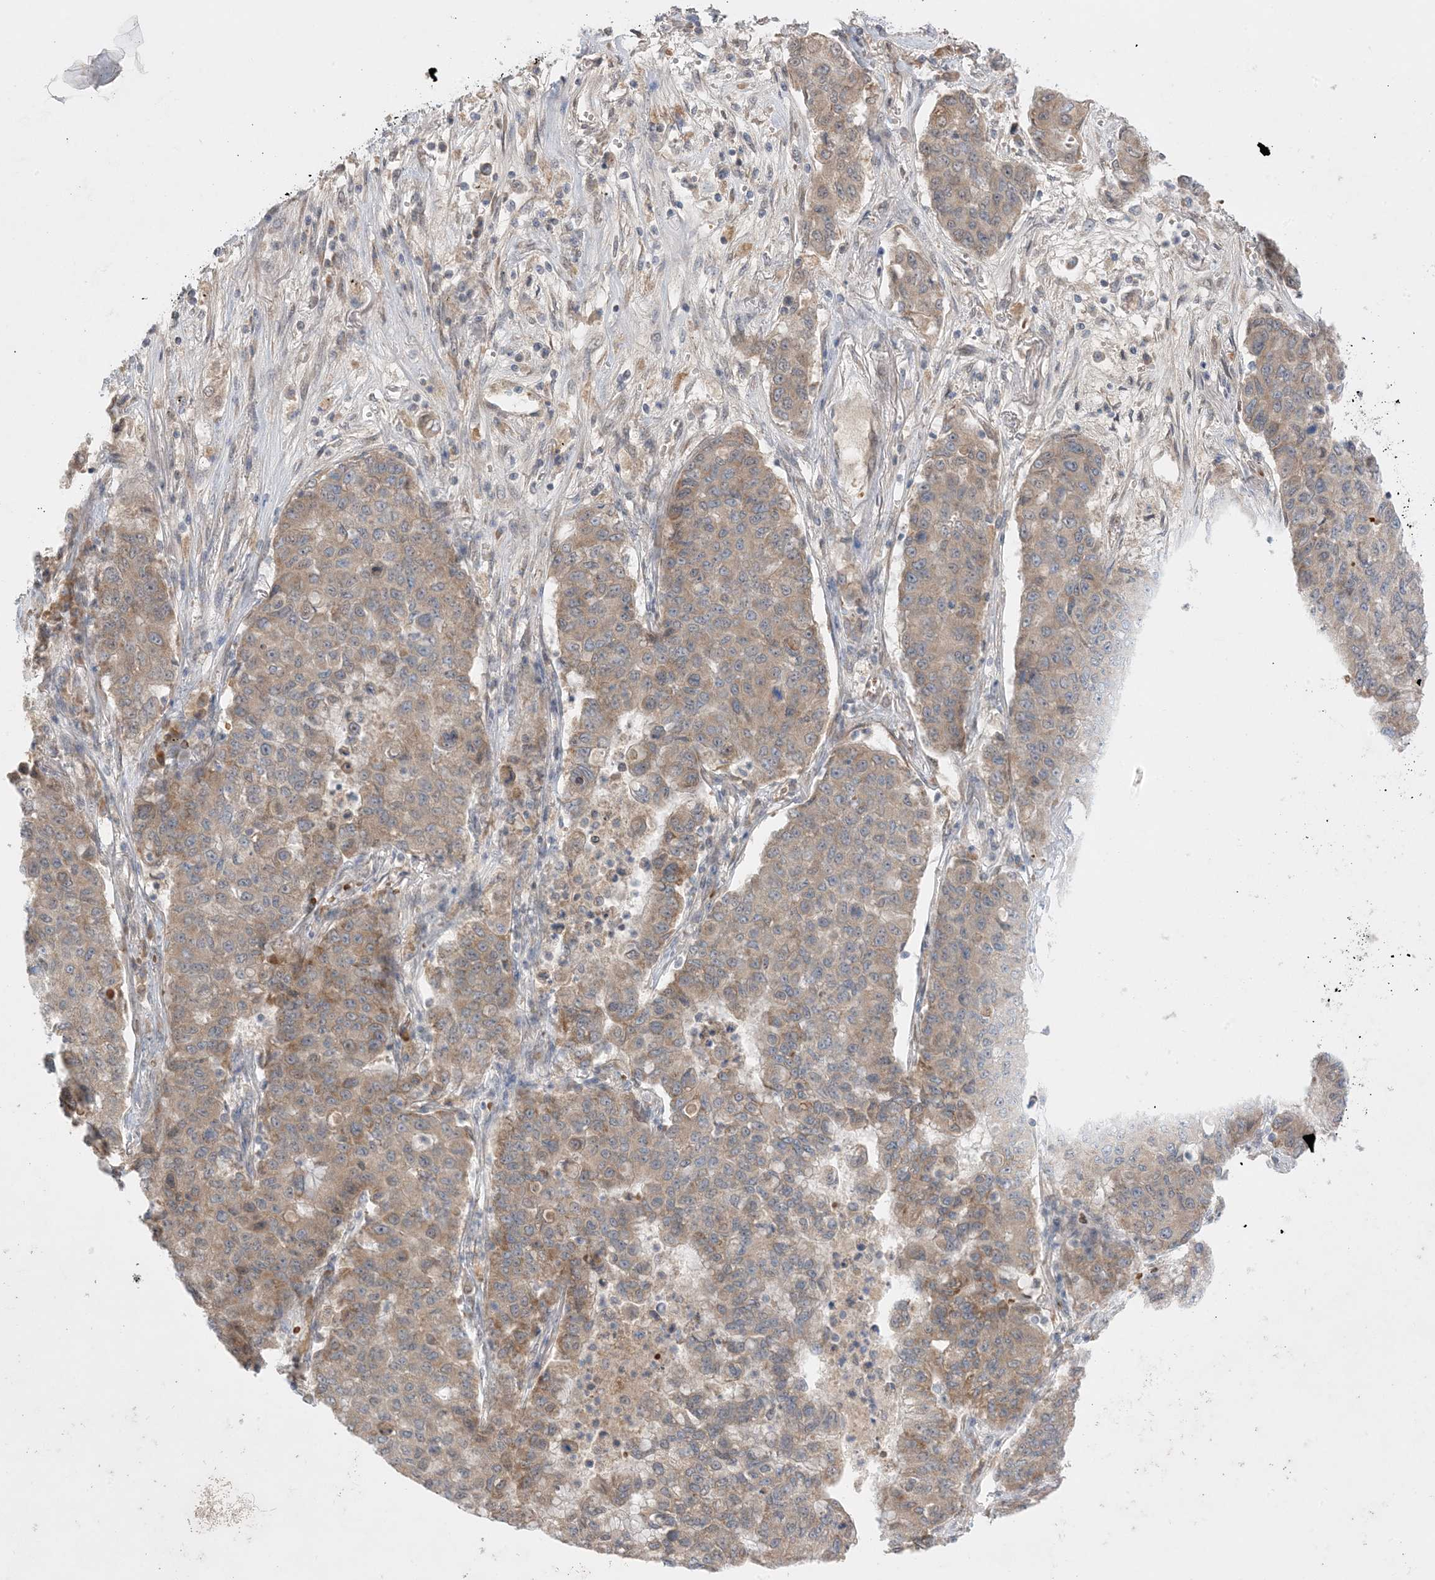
{"staining": {"intensity": "moderate", "quantity": ">75%", "location": "cytoplasmic/membranous"}, "tissue": "lung cancer", "cell_type": "Tumor cells", "image_type": "cancer", "snomed": [{"axis": "morphology", "description": "Squamous cell carcinoma, NOS"}, {"axis": "topography", "description": "Lung"}], "caption": "This is a photomicrograph of immunohistochemistry staining of lung cancer, which shows moderate positivity in the cytoplasmic/membranous of tumor cells.", "gene": "MMGT1", "patient": {"sex": "male", "age": 74}}